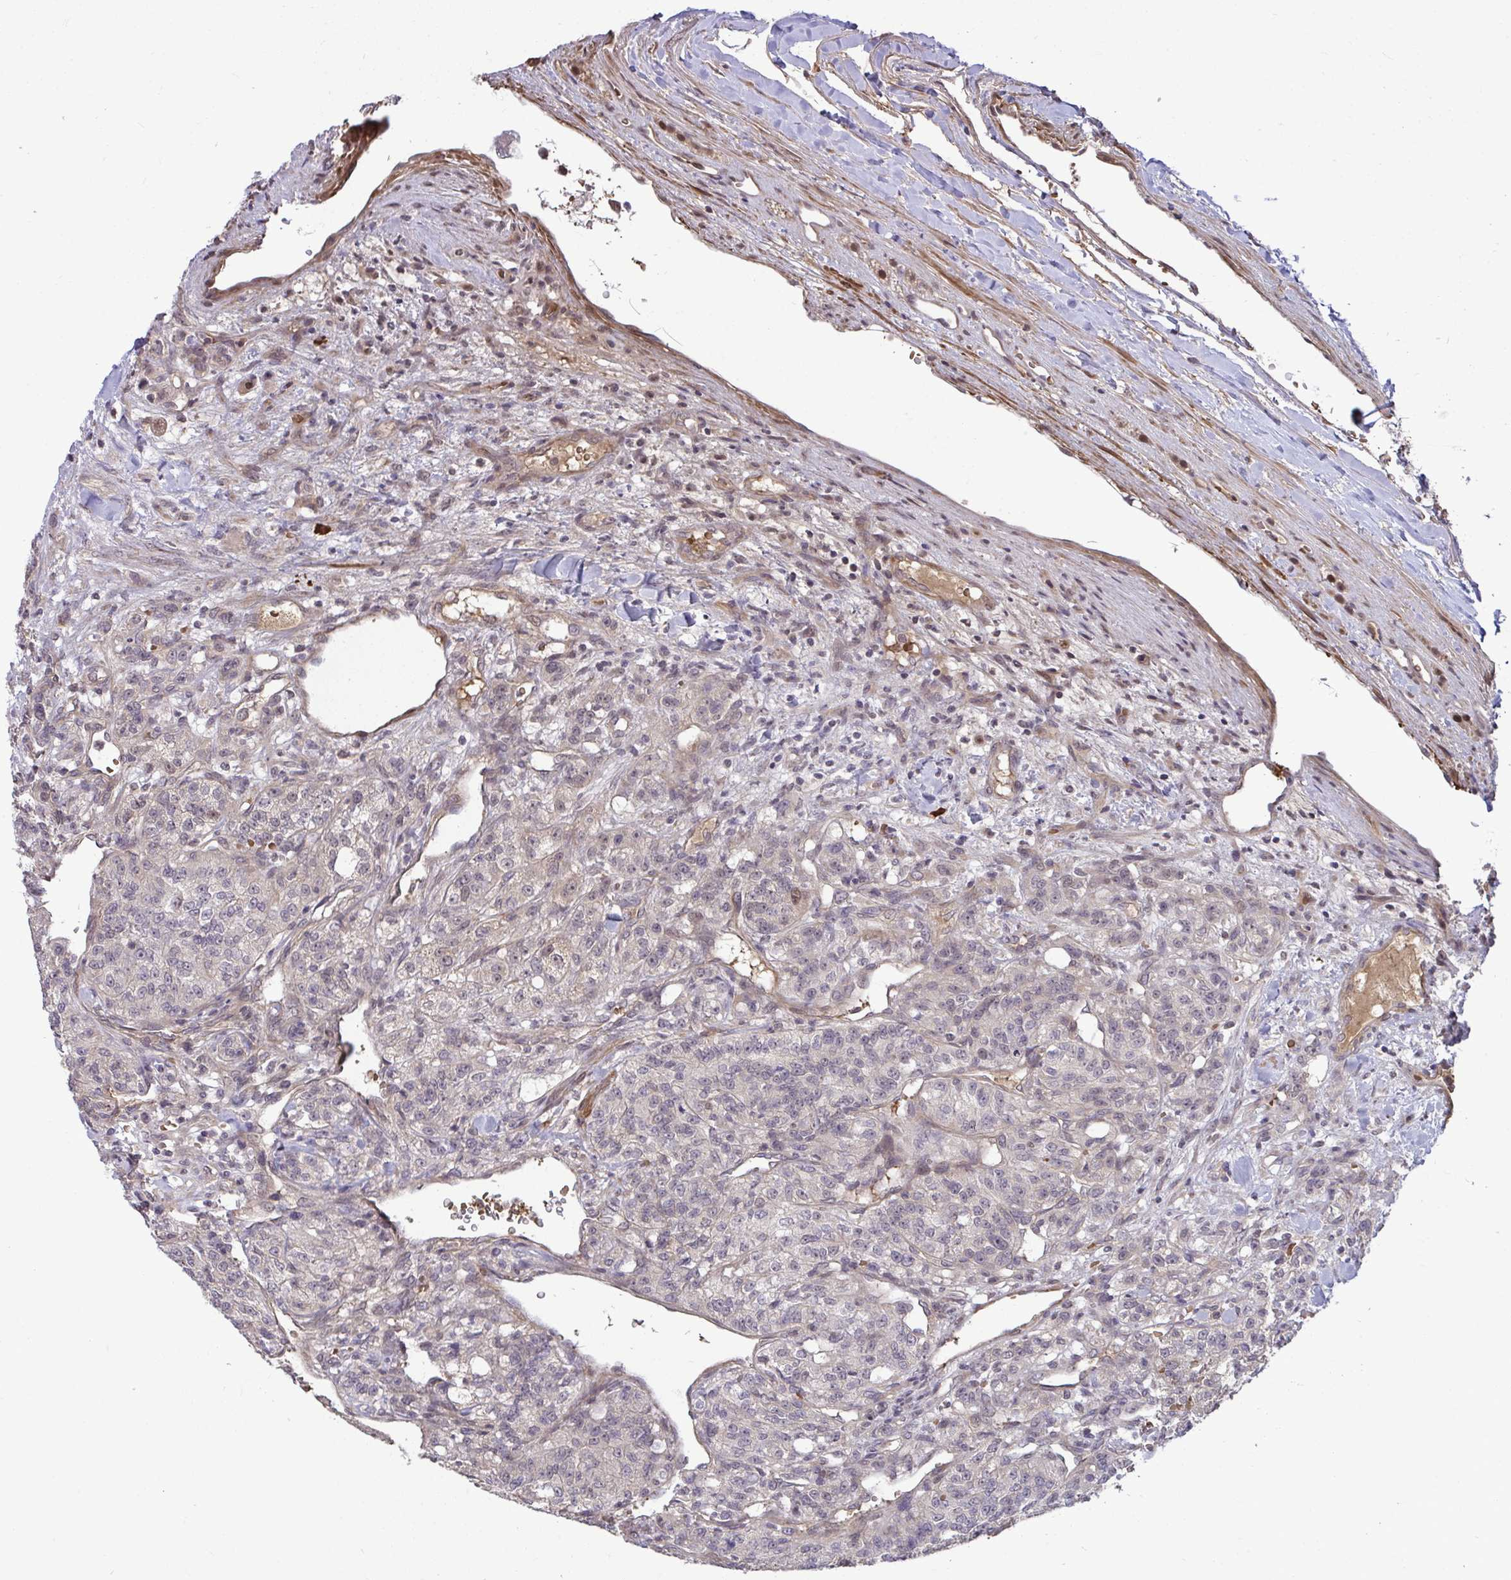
{"staining": {"intensity": "weak", "quantity": "<25%", "location": "nuclear"}, "tissue": "renal cancer", "cell_type": "Tumor cells", "image_type": "cancer", "snomed": [{"axis": "morphology", "description": "Adenocarcinoma, NOS"}, {"axis": "topography", "description": "Kidney"}], "caption": "This is a photomicrograph of IHC staining of renal adenocarcinoma, which shows no expression in tumor cells.", "gene": "ZSCAN9", "patient": {"sex": "female", "age": 63}}